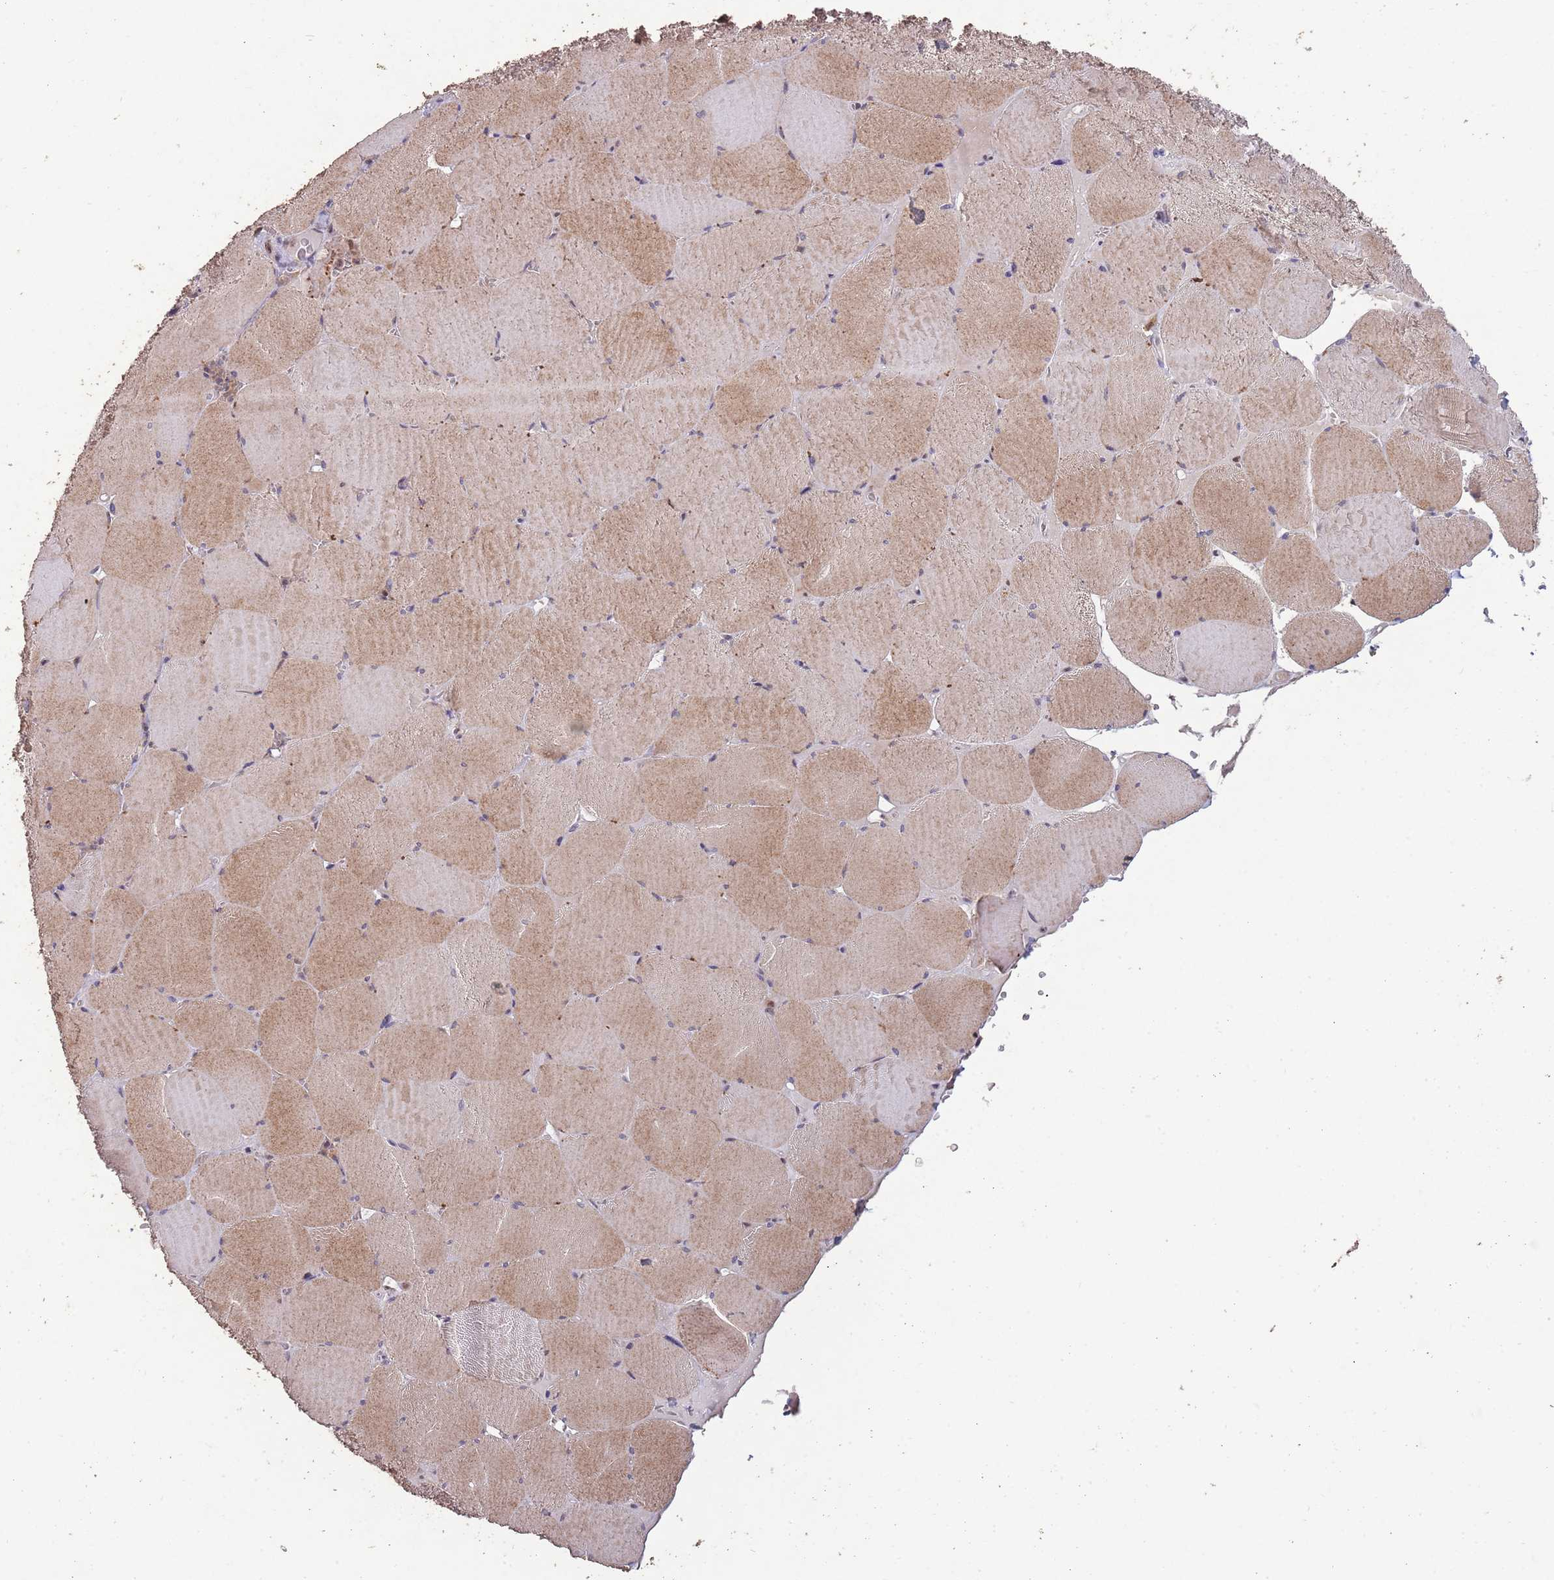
{"staining": {"intensity": "moderate", "quantity": ">75%", "location": "cytoplasmic/membranous"}, "tissue": "skeletal muscle", "cell_type": "Myocytes", "image_type": "normal", "snomed": [{"axis": "morphology", "description": "Normal tissue, NOS"}, {"axis": "topography", "description": "Skeletal muscle"}, {"axis": "topography", "description": "Head-Neck"}], "caption": "Normal skeletal muscle was stained to show a protein in brown. There is medium levels of moderate cytoplasmic/membranous positivity in about >75% of myocytes.", "gene": "ZNF639", "patient": {"sex": "male", "age": 66}}